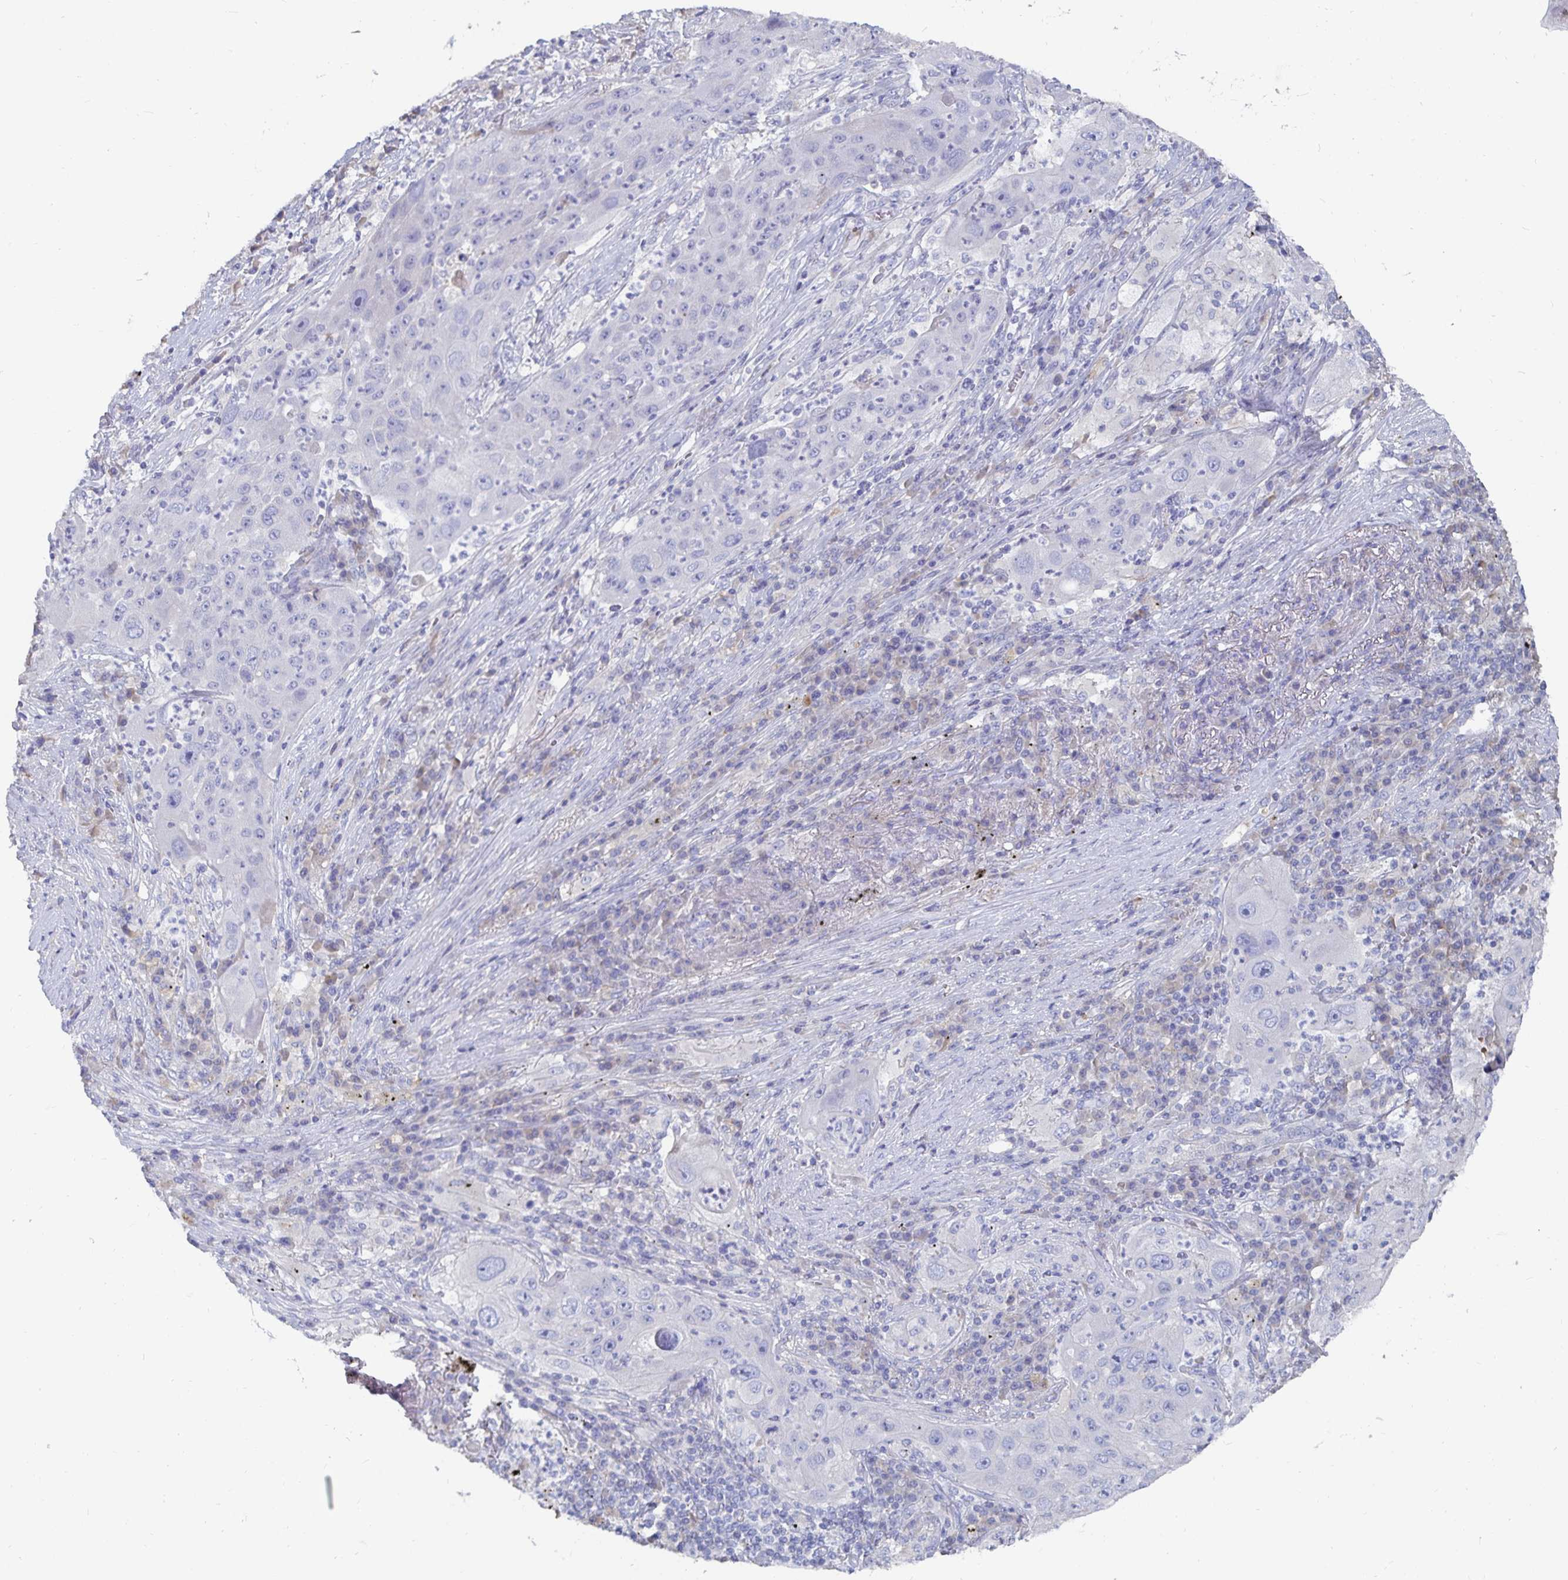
{"staining": {"intensity": "negative", "quantity": "none", "location": "none"}, "tissue": "lung cancer", "cell_type": "Tumor cells", "image_type": "cancer", "snomed": [{"axis": "morphology", "description": "Squamous cell carcinoma, NOS"}, {"axis": "topography", "description": "Lung"}], "caption": "Image shows no protein staining in tumor cells of lung cancer (squamous cell carcinoma) tissue.", "gene": "CFAP69", "patient": {"sex": "female", "age": 59}}